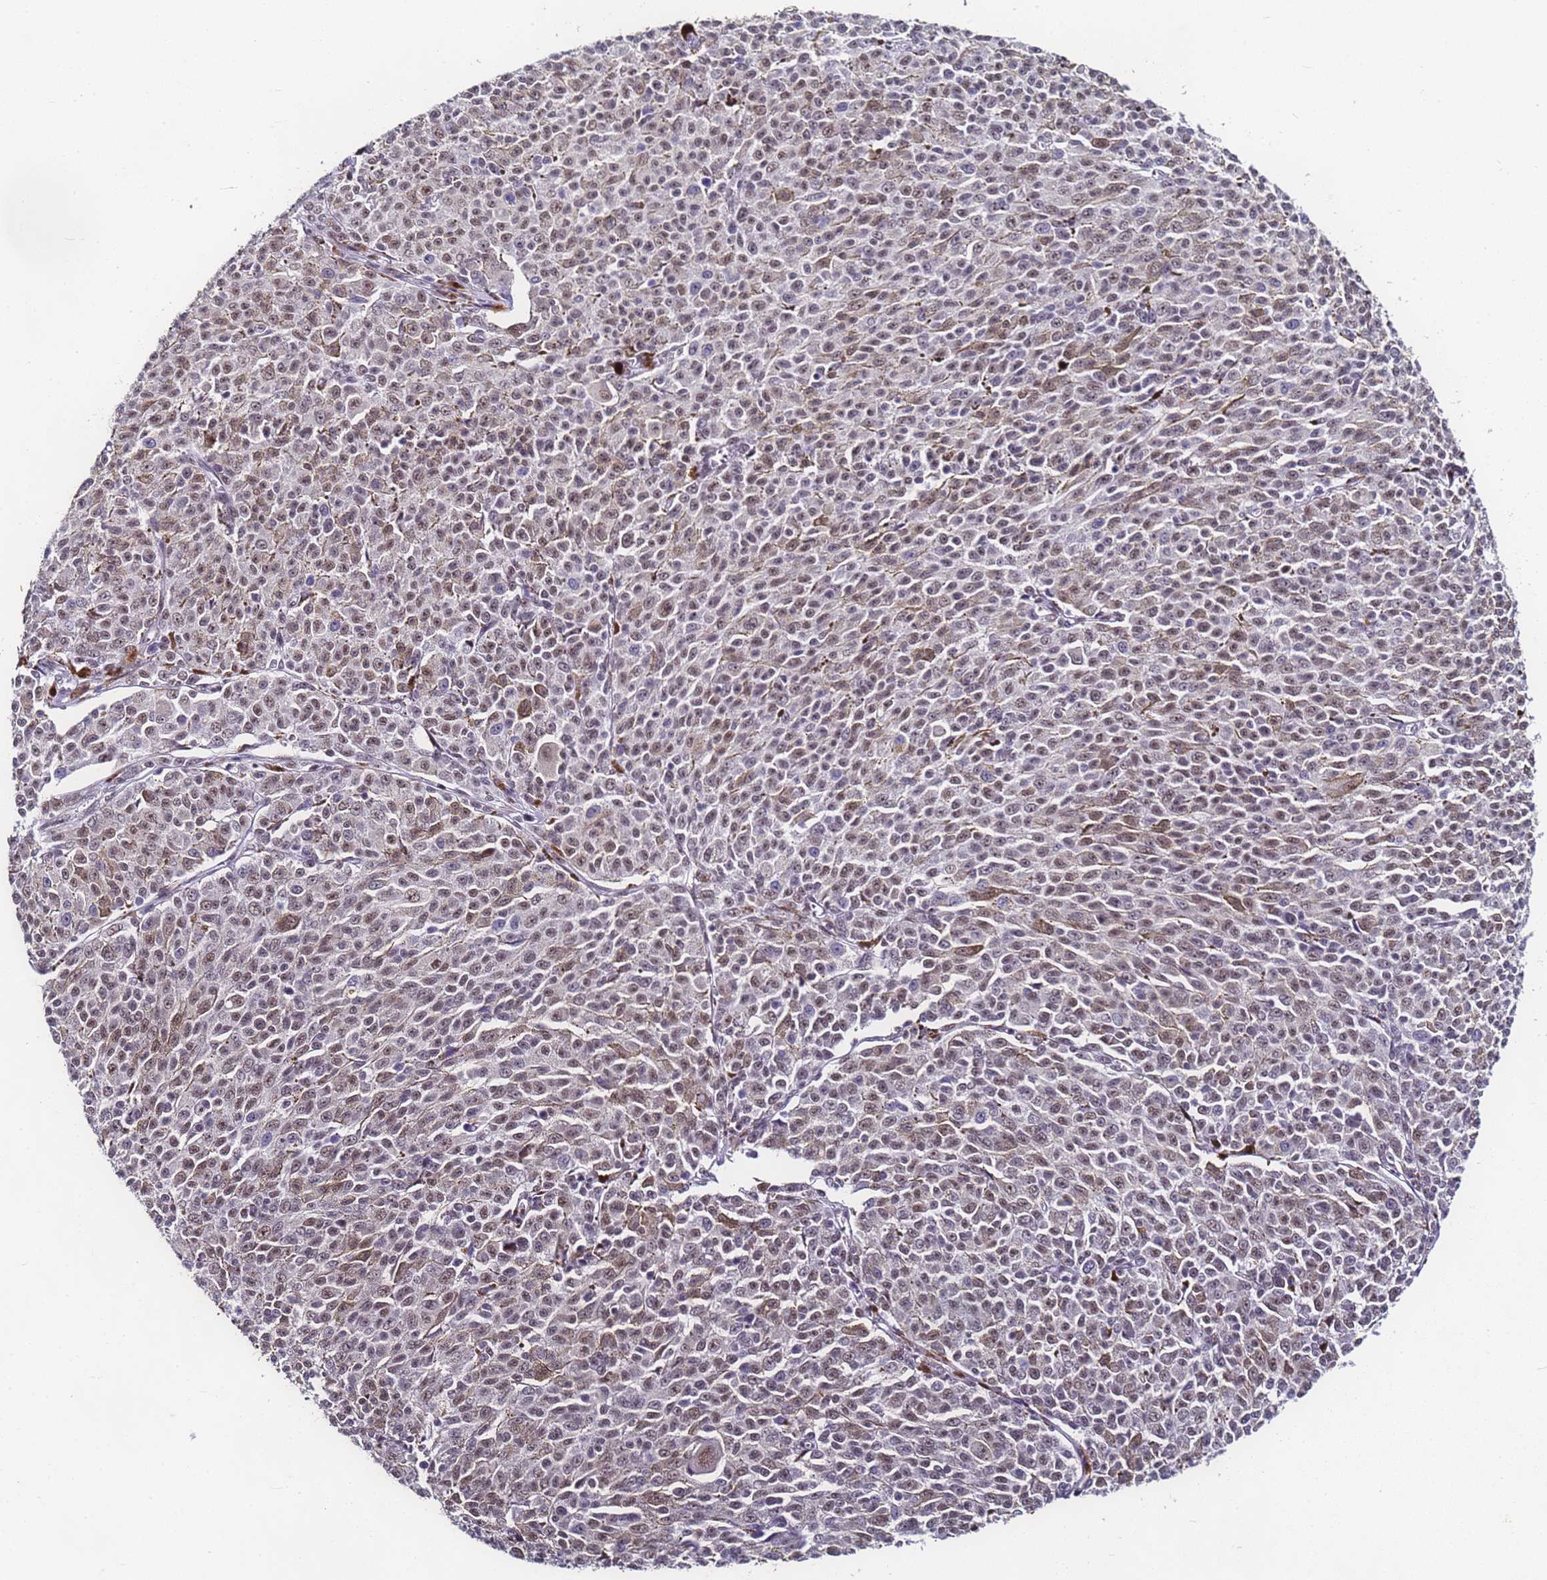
{"staining": {"intensity": "moderate", "quantity": "25%-75%", "location": "nuclear"}, "tissue": "melanoma", "cell_type": "Tumor cells", "image_type": "cancer", "snomed": [{"axis": "morphology", "description": "Malignant melanoma, NOS"}, {"axis": "topography", "description": "Skin"}], "caption": "Protein staining displays moderate nuclear expression in about 25%-75% of tumor cells in malignant melanoma.", "gene": "FNBP4", "patient": {"sex": "female", "age": 52}}